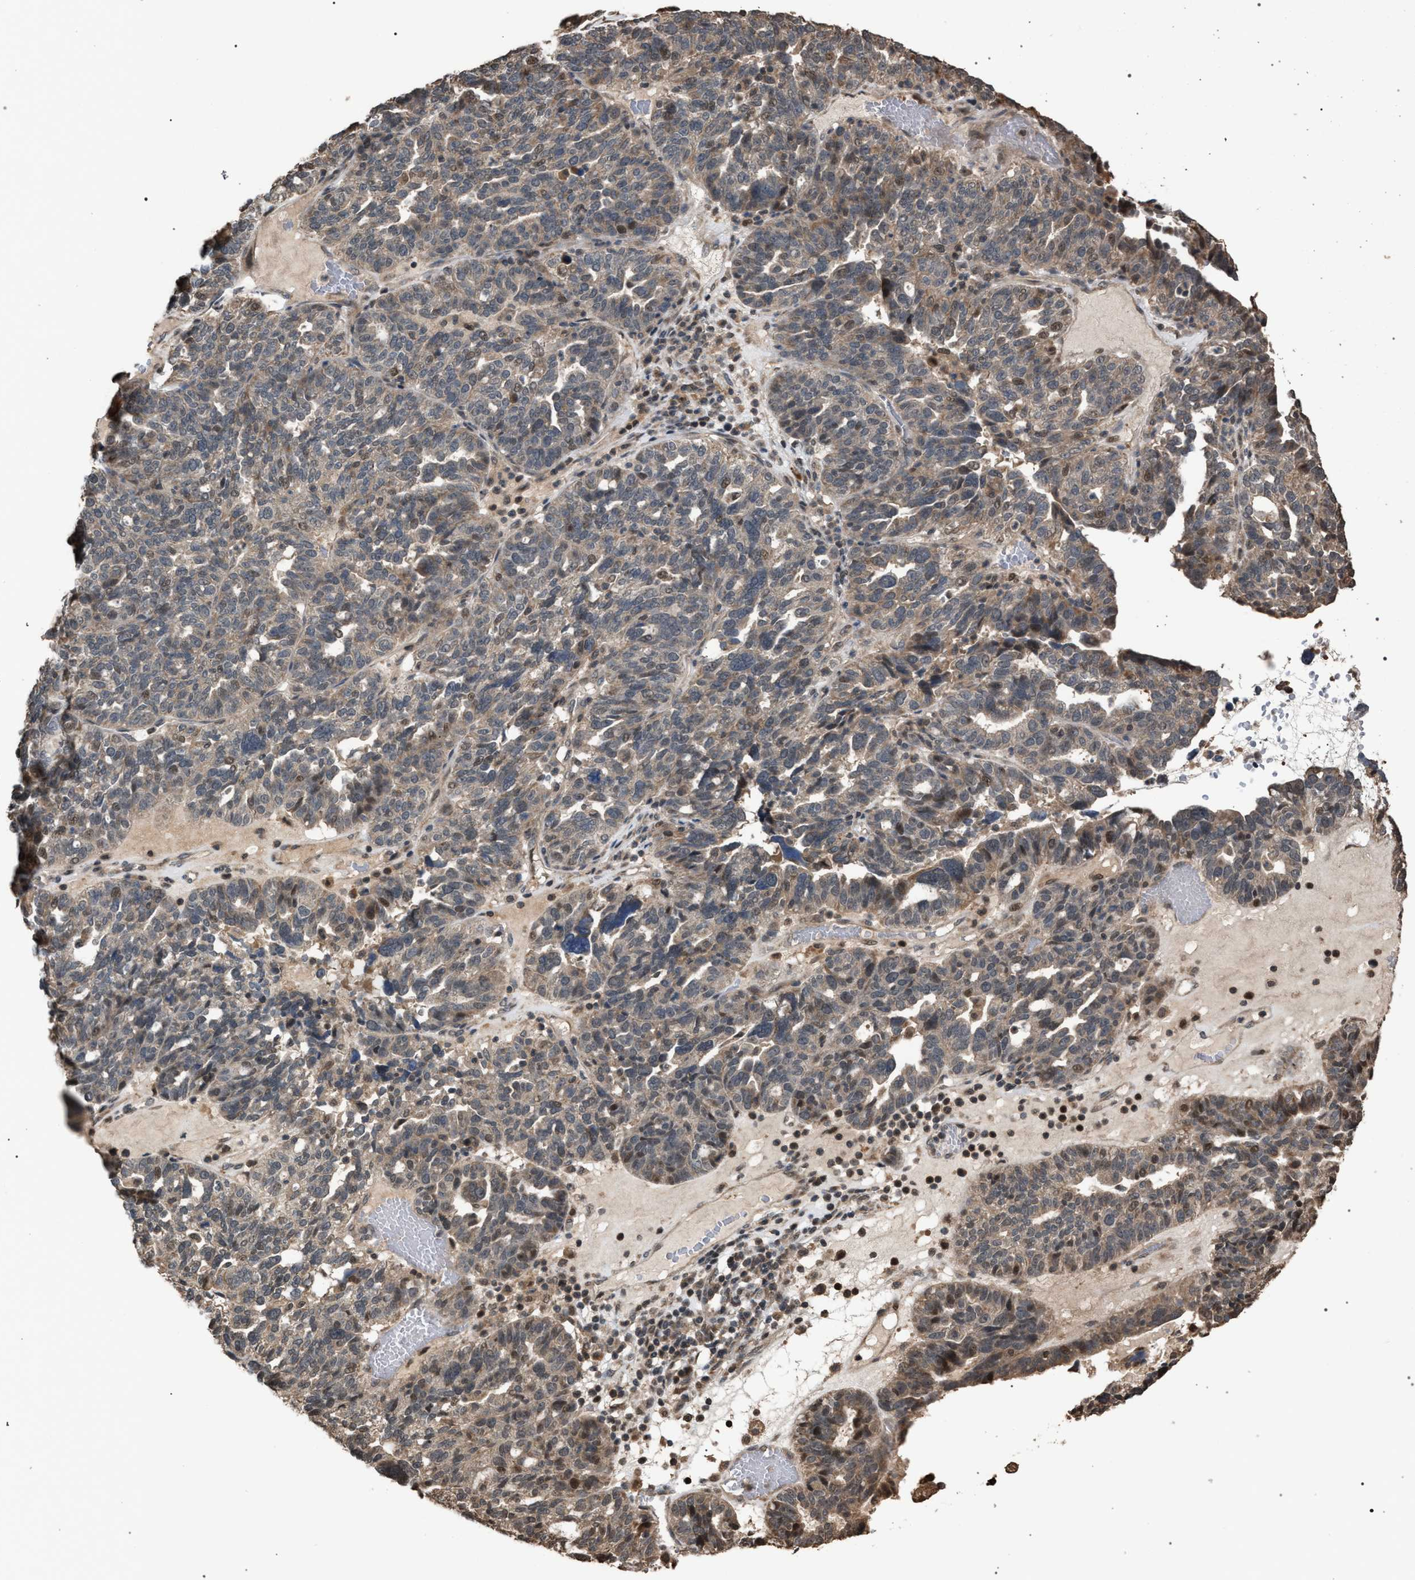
{"staining": {"intensity": "weak", "quantity": "25%-75%", "location": "cytoplasmic/membranous"}, "tissue": "ovarian cancer", "cell_type": "Tumor cells", "image_type": "cancer", "snomed": [{"axis": "morphology", "description": "Cystadenocarcinoma, serous, NOS"}, {"axis": "topography", "description": "Ovary"}], "caption": "IHC photomicrograph of human ovarian cancer stained for a protein (brown), which demonstrates low levels of weak cytoplasmic/membranous staining in approximately 25%-75% of tumor cells.", "gene": "NAA35", "patient": {"sex": "female", "age": 59}}